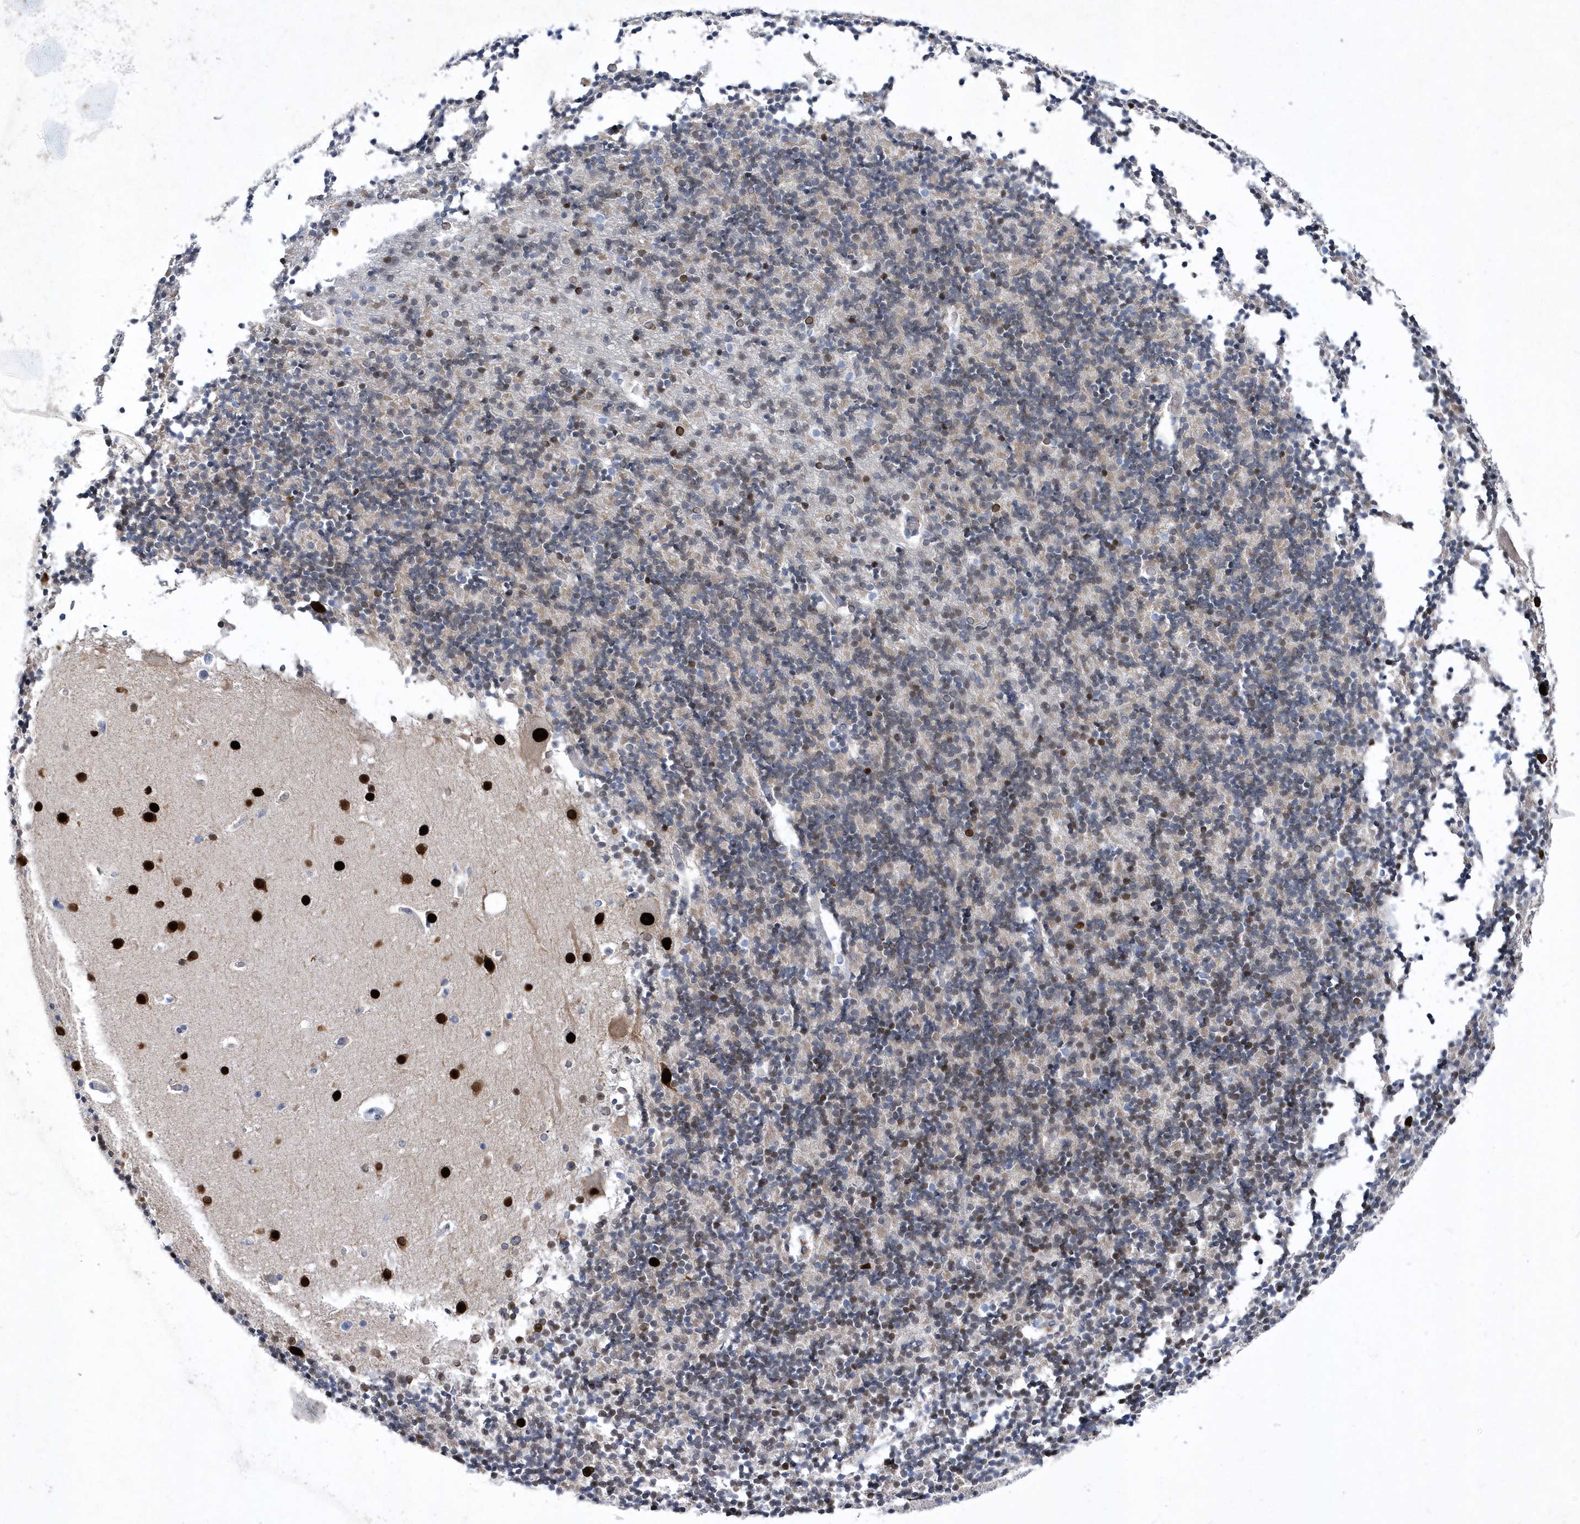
{"staining": {"intensity": "strong", "quantity": "25%-75%", "location": "nuclear"}, "tissue": "cerebellum", "cell_type": "Cells in granular layer", "image_type": "normal", "snomed": [{"axis": "morphology", "description": "Normal tissue, NOS"}, {"axis": "topography", "description": "Cerebellum"}], "caption": "Protein staining shows strong nuclear expression in approximately 25%-75% of cells in granular layer in benign cerebellum.", "gene": "ZNF875", "patient": {"sex": "male", "age": 57}}